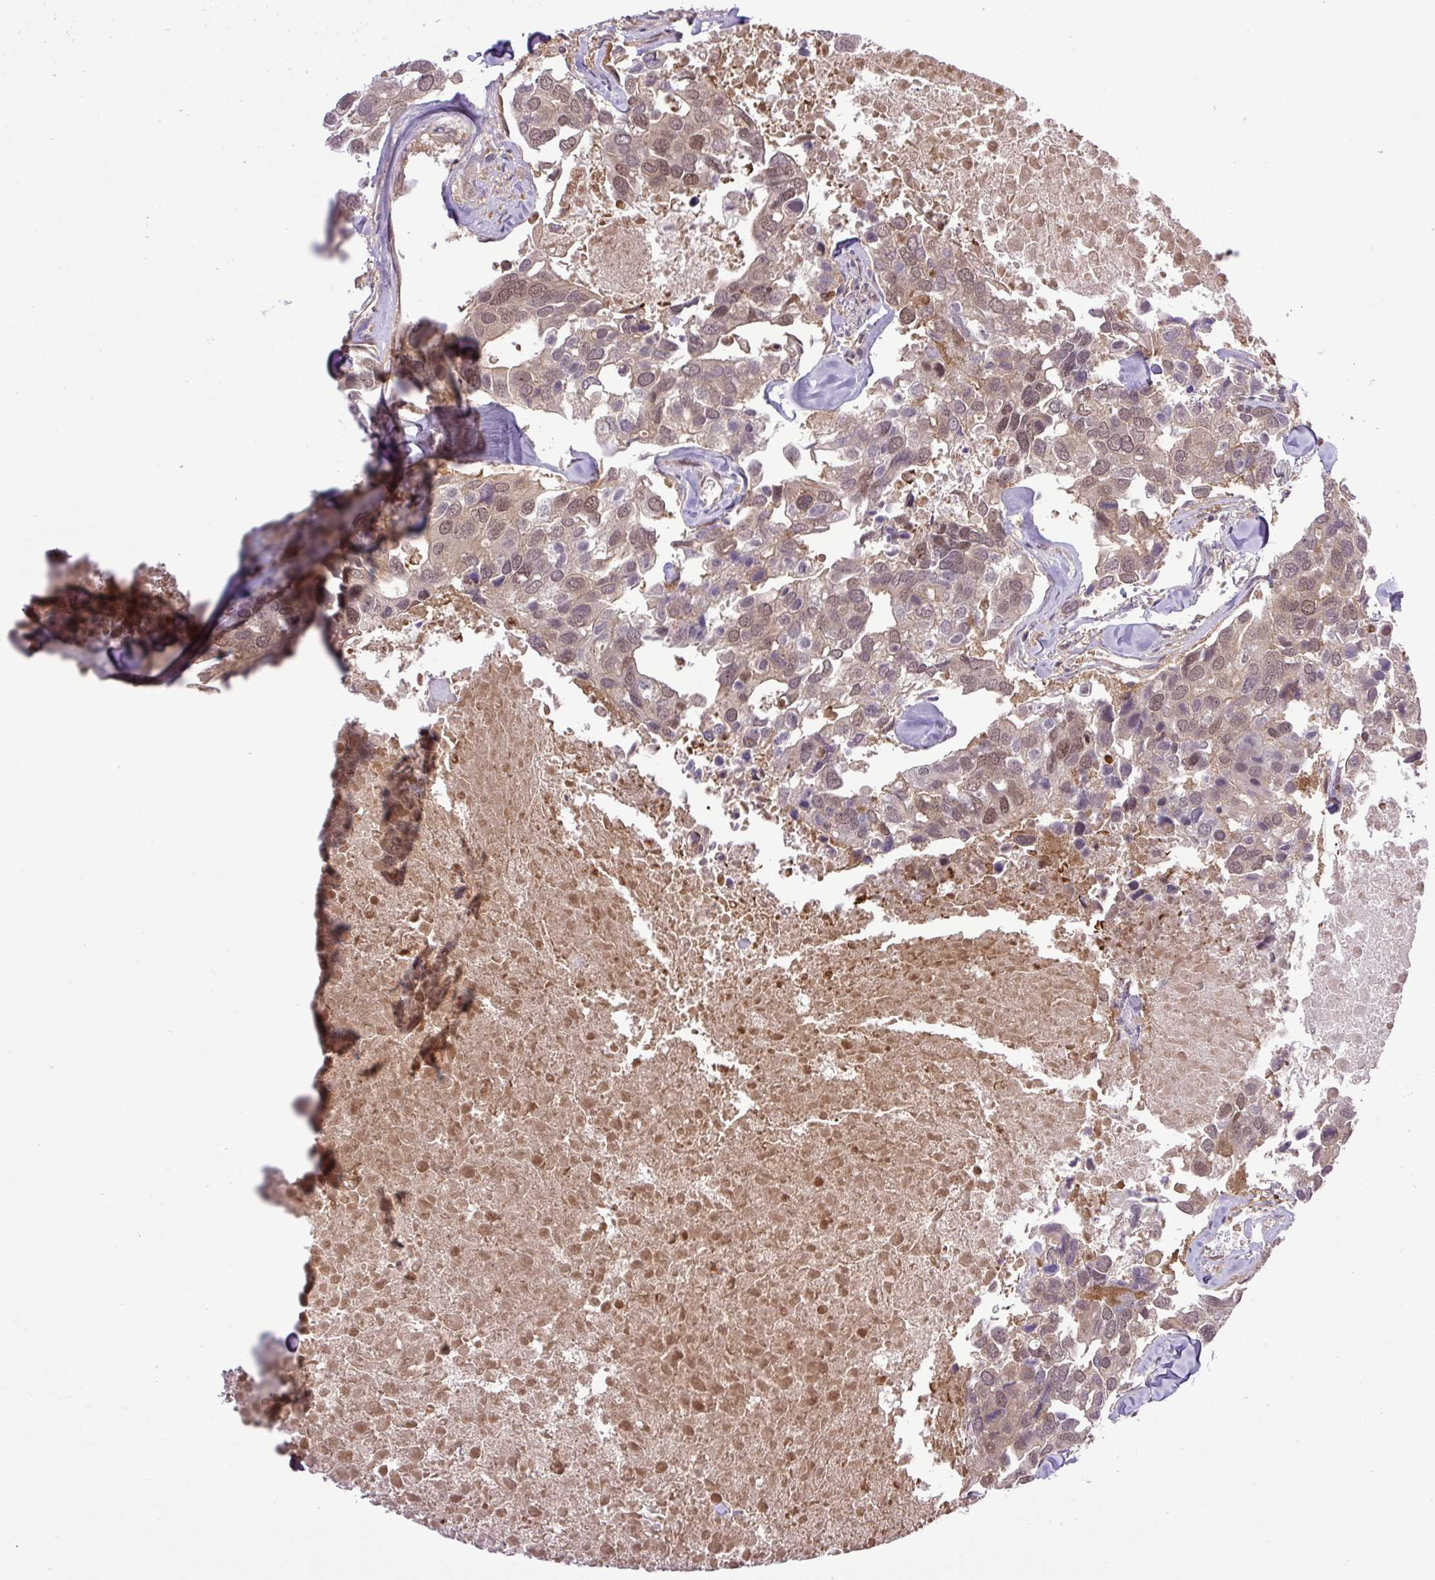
{"staining": {"intensity": "moderate", "quantity": ">75%", "location": "cytoplasmic/membranous,nuclear"}, "tissue": "breast cancer", "cell_type": "Tumor cells", "image_type": "cancer", "snomed": [{"axis": "morphology", "description": "Duct carcinoma"}, {"axis": "topography", "description": "Breast"}], "caption": "DAB immunohistochemical staining of human breast cancer (infiltrating ductal carcinoma) exhibits moderate cytoplasmic/membranous and nuclear protein expression in about >75% of tumor cells.", "gene": "SGTA", "patient": {"sex": "female", "age": 83}}